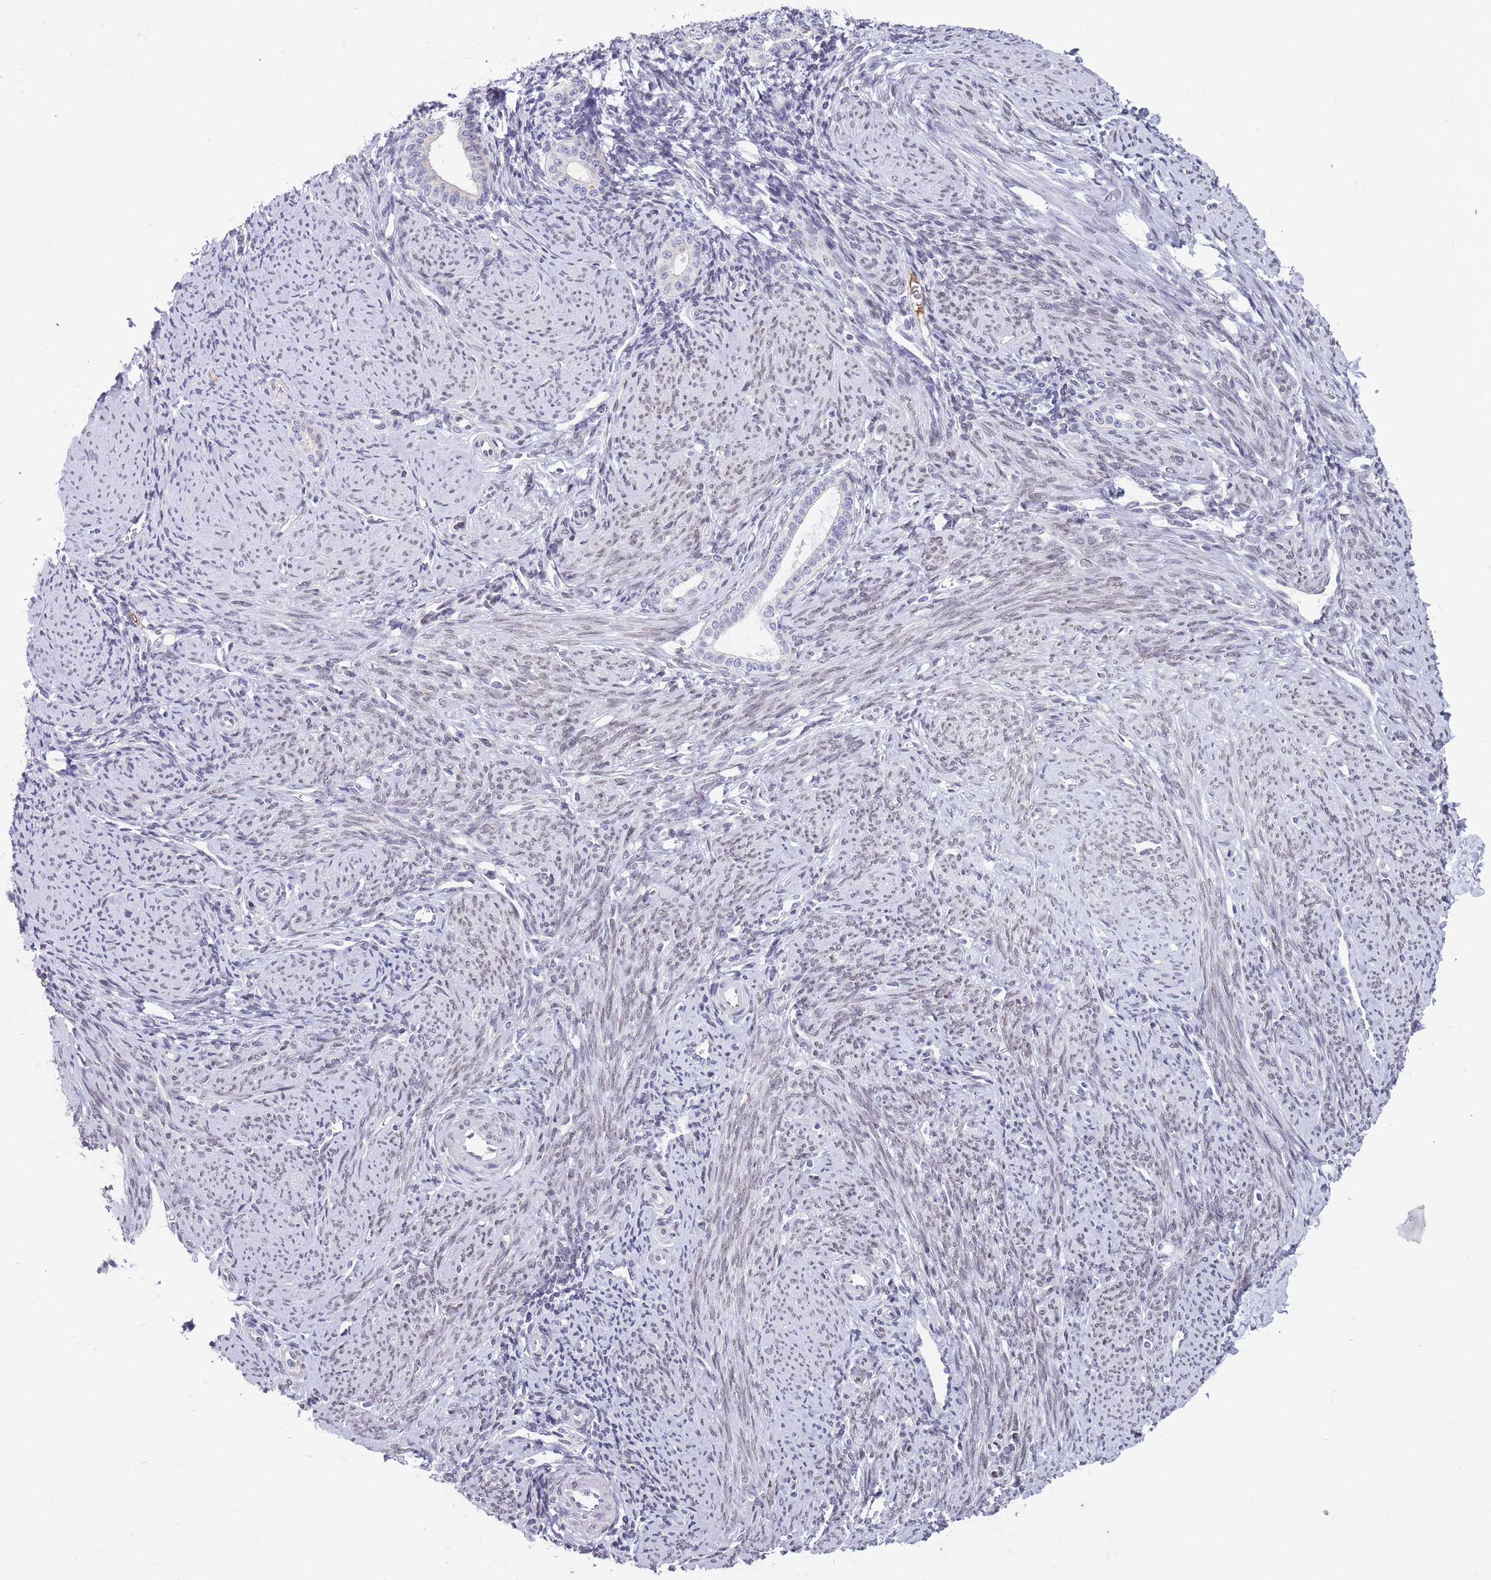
{"staining": {"intensity": "negative", "quantity": "none", "location": "none"}, "tissue": "endometrium", "cell_type": "Cells in endometrial stroma", "image_type": "normal", "snomed": [{"axis": "morphology", "description": "Normal tissue, NOS"}, {"axis": "topography", "description": "Endometrium"}], "caption": "IHC photomicrograph of benign endometrium: endometrium stained with DAB demonstrates no significant protein staining in cells in endometrial stroma. (DAB immunohistochemistry (IHC), high magnification).", "gene": "HOOK2", "patient": {"sex": "female", "age": 63}}